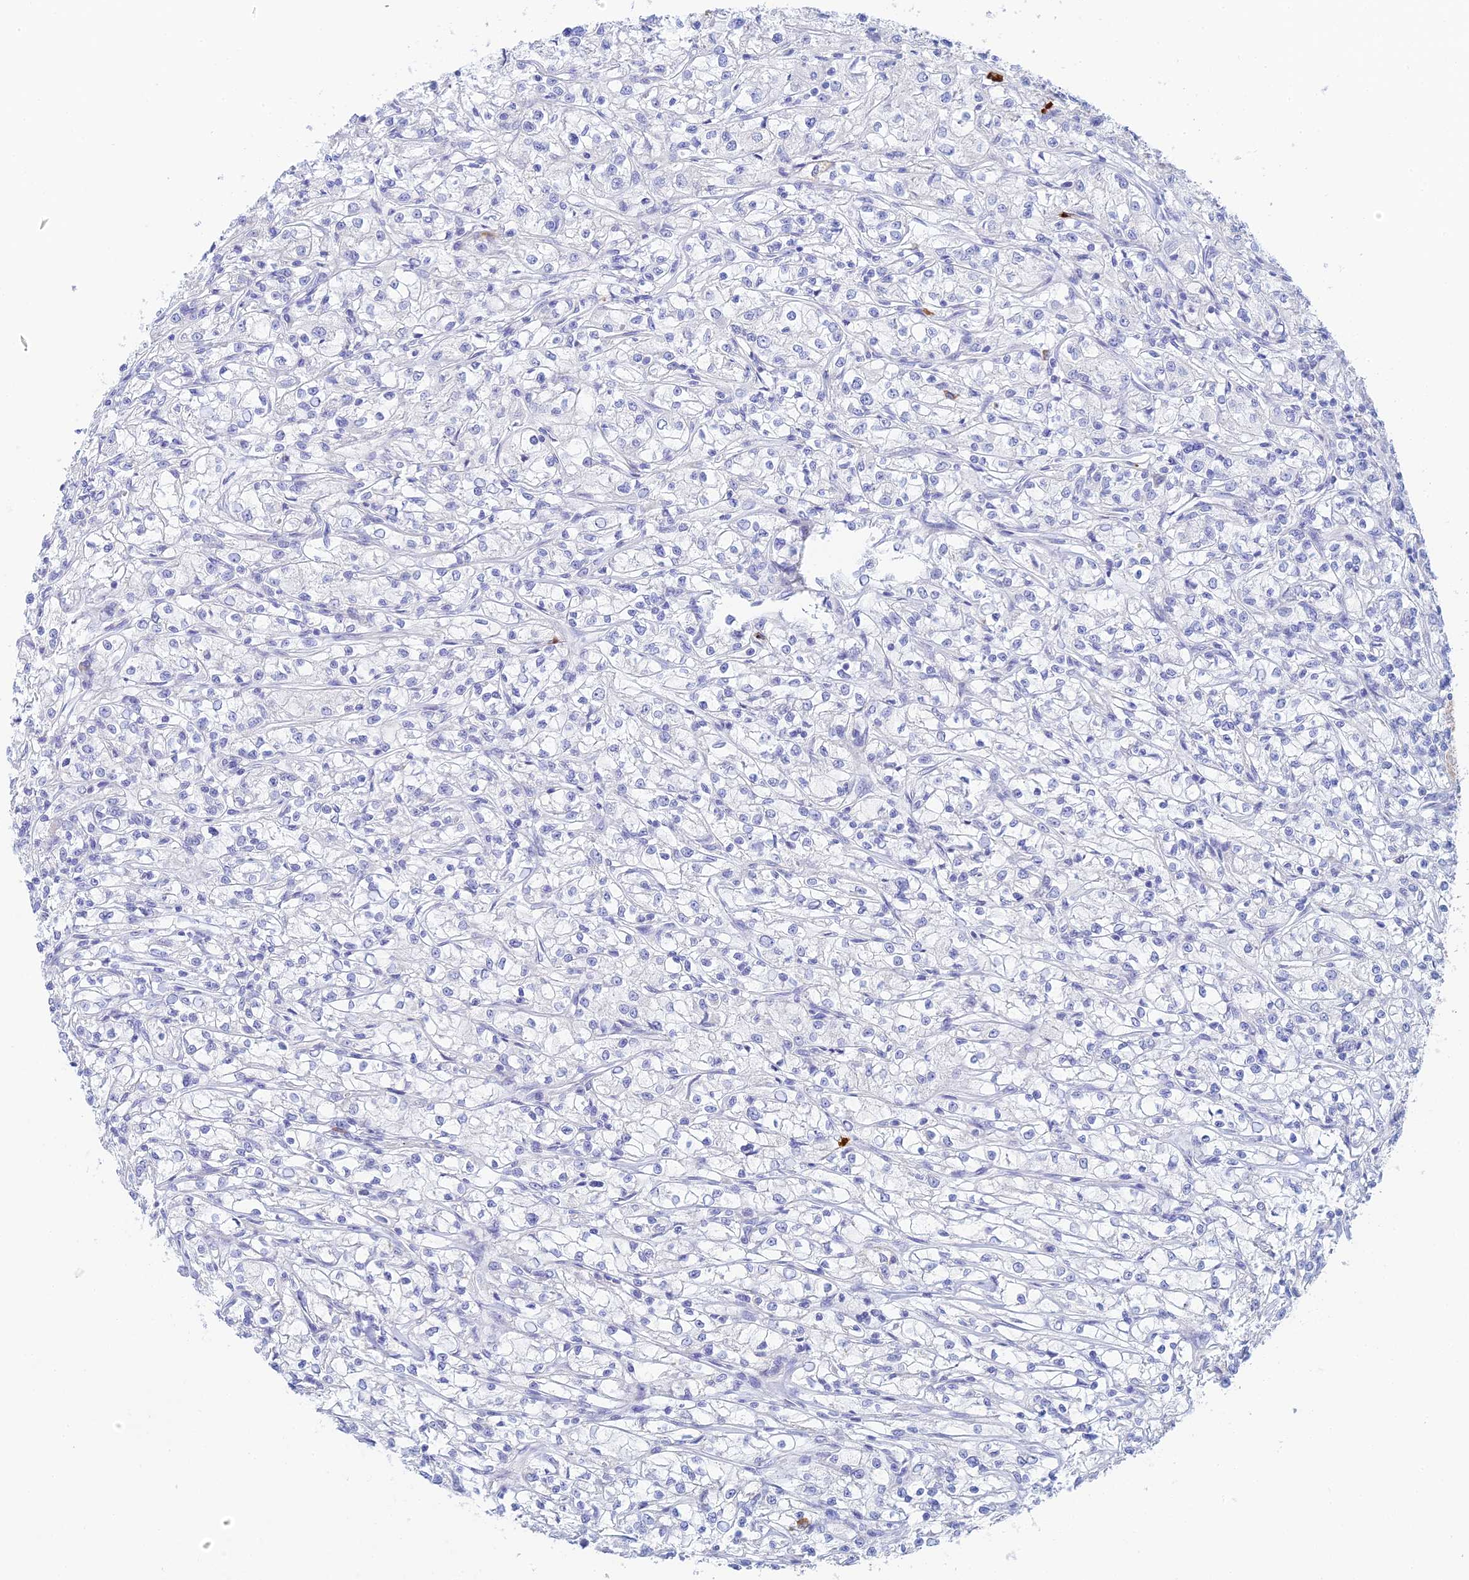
{"staining": {"intensity": "negative", "quantity": "none", "location": "none"}, "tissue": "renal cancer", "cell_type": "Tumor cells", "image_type": "cancer", "snomed": [{"axis": "morphology", "description": "Adenocarcinoma, NOS"}, {"axis": "topography", "description": "Kidney"}], "caption": "Immunohistochemistry (IHC) photomicrograph of neoplastic tissue: human renal cancer stained with DAB demonstrates no significant protein positivity in tumor cells.", "gene": "CEP152", "patient": {"sex": "female", "age": 59}}